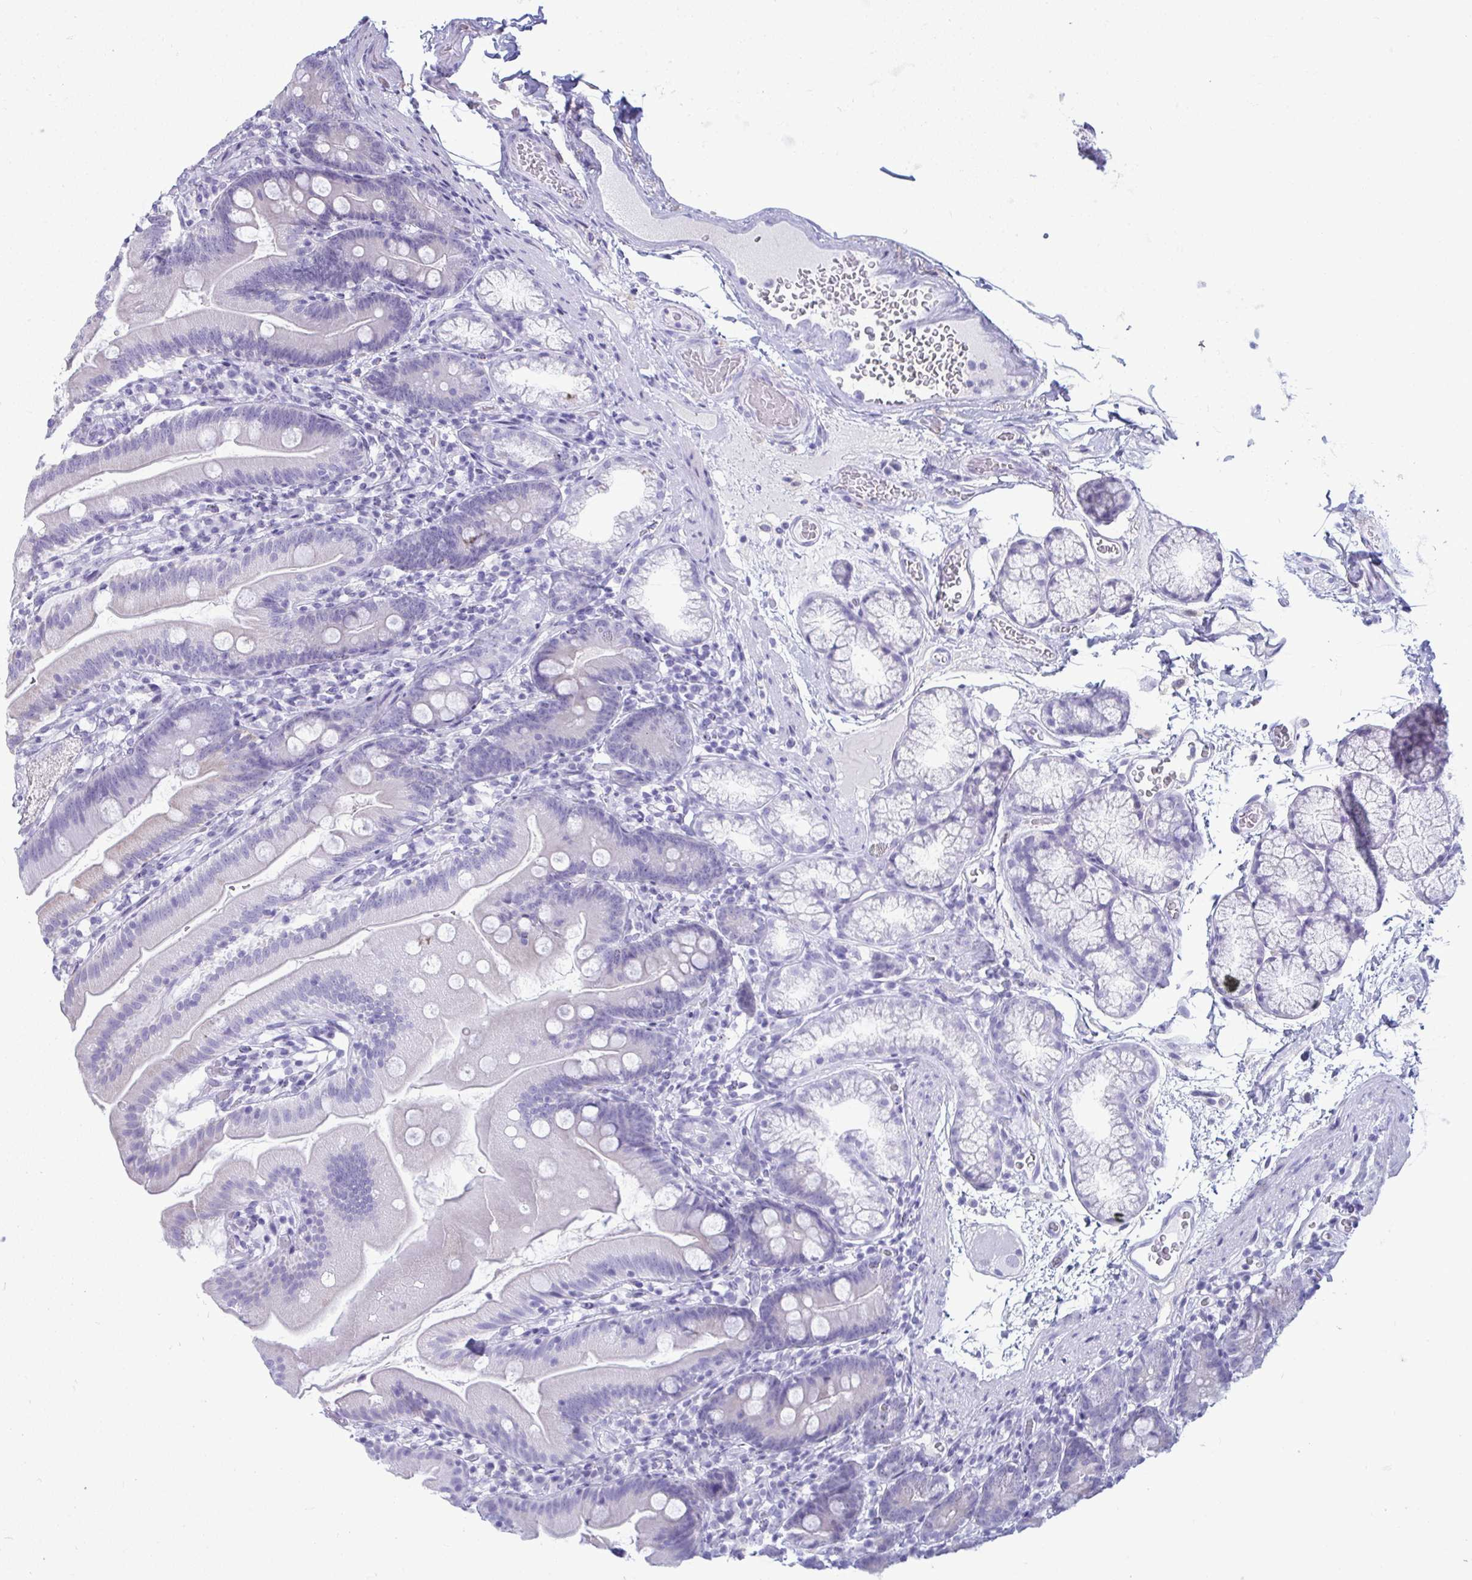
{"staining": {"intensity": "negative", "quantity": "none", "location": "none"}, "tissue": "duodenum", "cell_type": "Glandular cells", "image_type": "normal", "snomed": [{"axis": "morphology", "description": "Normal tissue, NOS"}, {"axis": "topography", "description": "Duodenum"}], "caption": "Immunohistochemical staining of benign duodenum shows no significant expression in glandular cells.", "gene": "ANKRD60", "patient": {"sex": "female", "age": 67}}